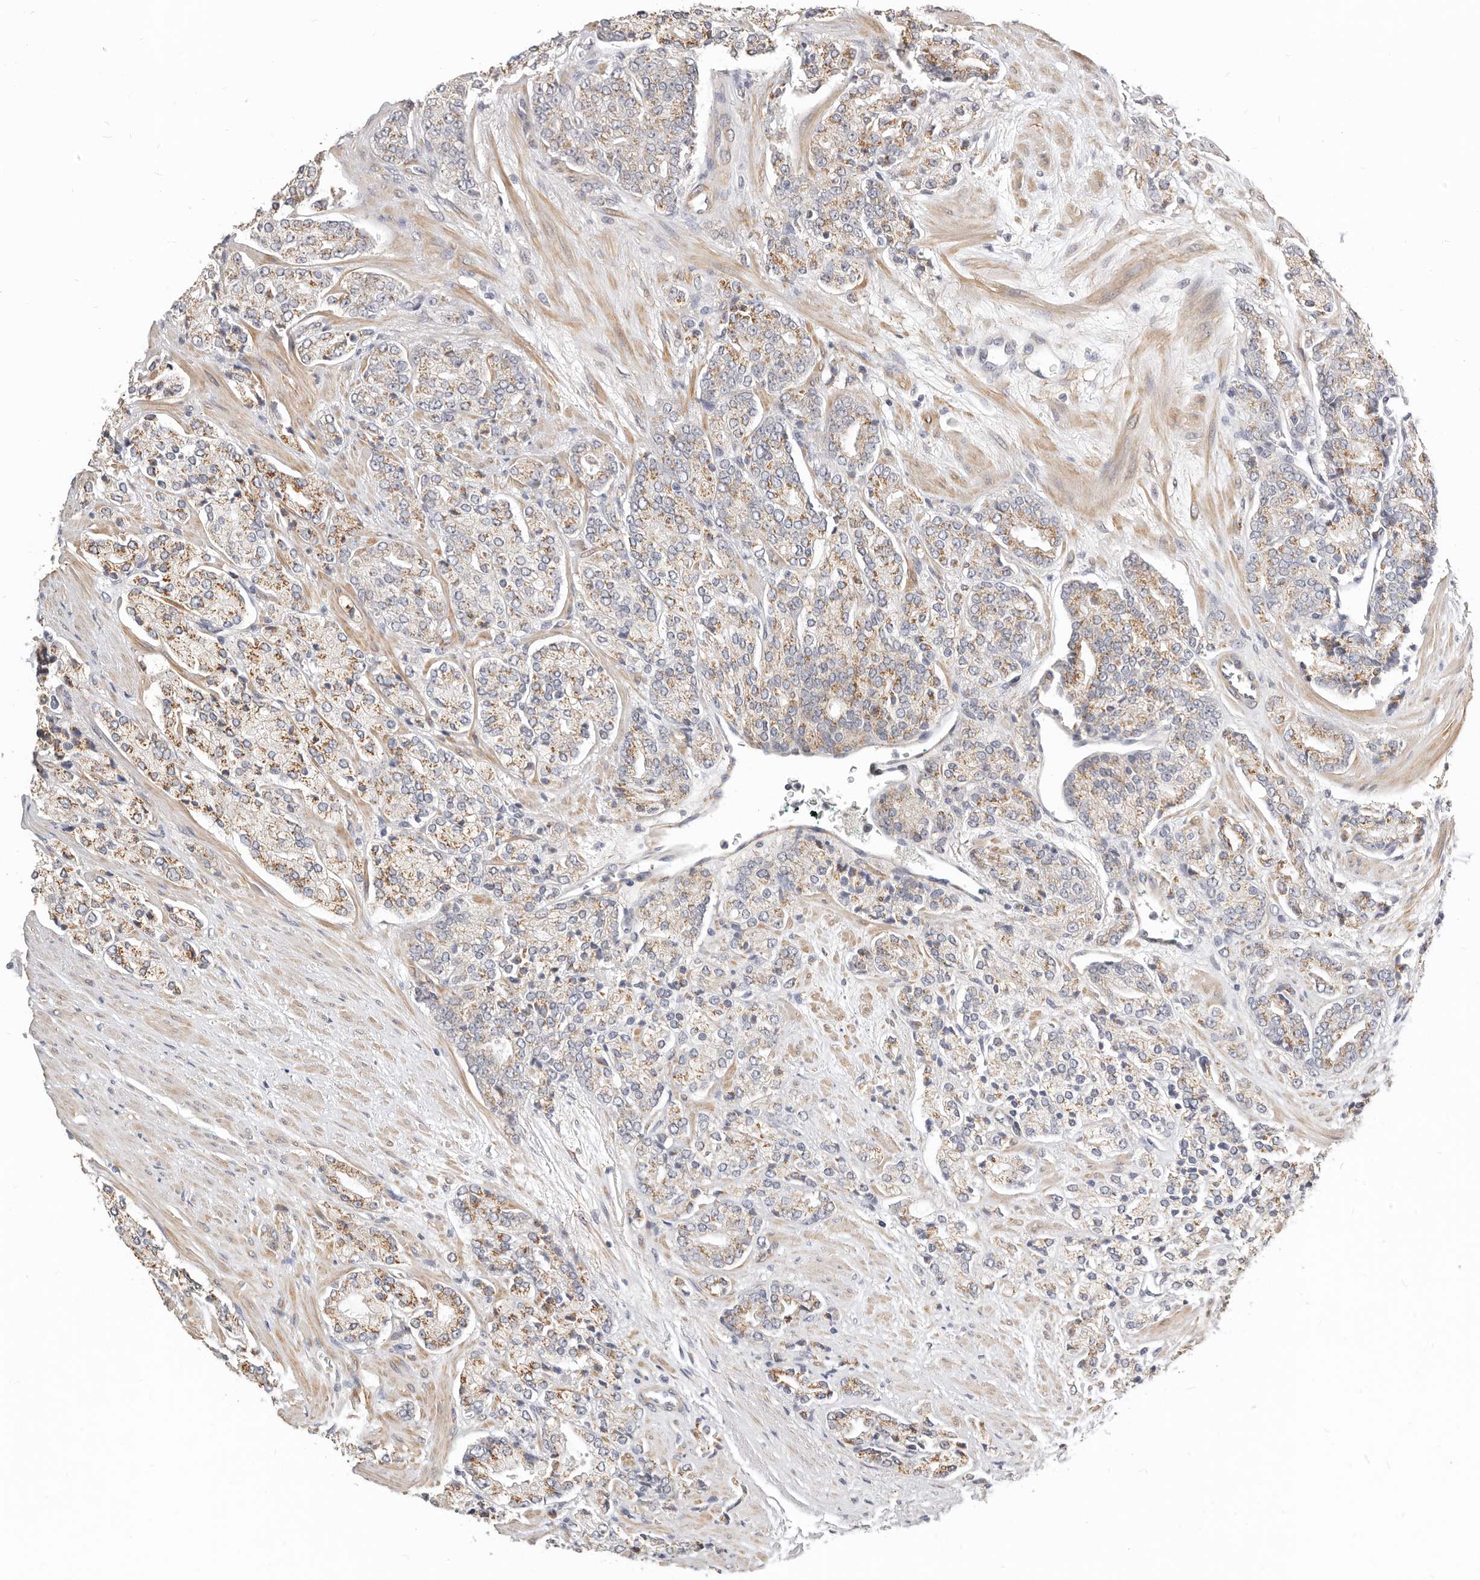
{"staining": {"intensity": "moderate", "quantity": "25%-75%", "location": "cytoplasmic/membranous"}, "tissue": "prostate cancer", "cell_type": "Tumor cells", "image_type": "cancer", "snomed": [{"axis": "morphology", "description": "Adenocarcinoma, High grade"}, {"axis": "topography", "description": "Prostate"}], "caption": "Prostate cancer stained with DAB IHC shows medium levels of moderate cytoplasmic/membranous positivity in approximately 25%-75% of tumor cells. (DAB IHC, brown staining for protein, blue staining for nuclei).", "gene": "RABAC1", "patient": {"sex": "male", "age": 71}}